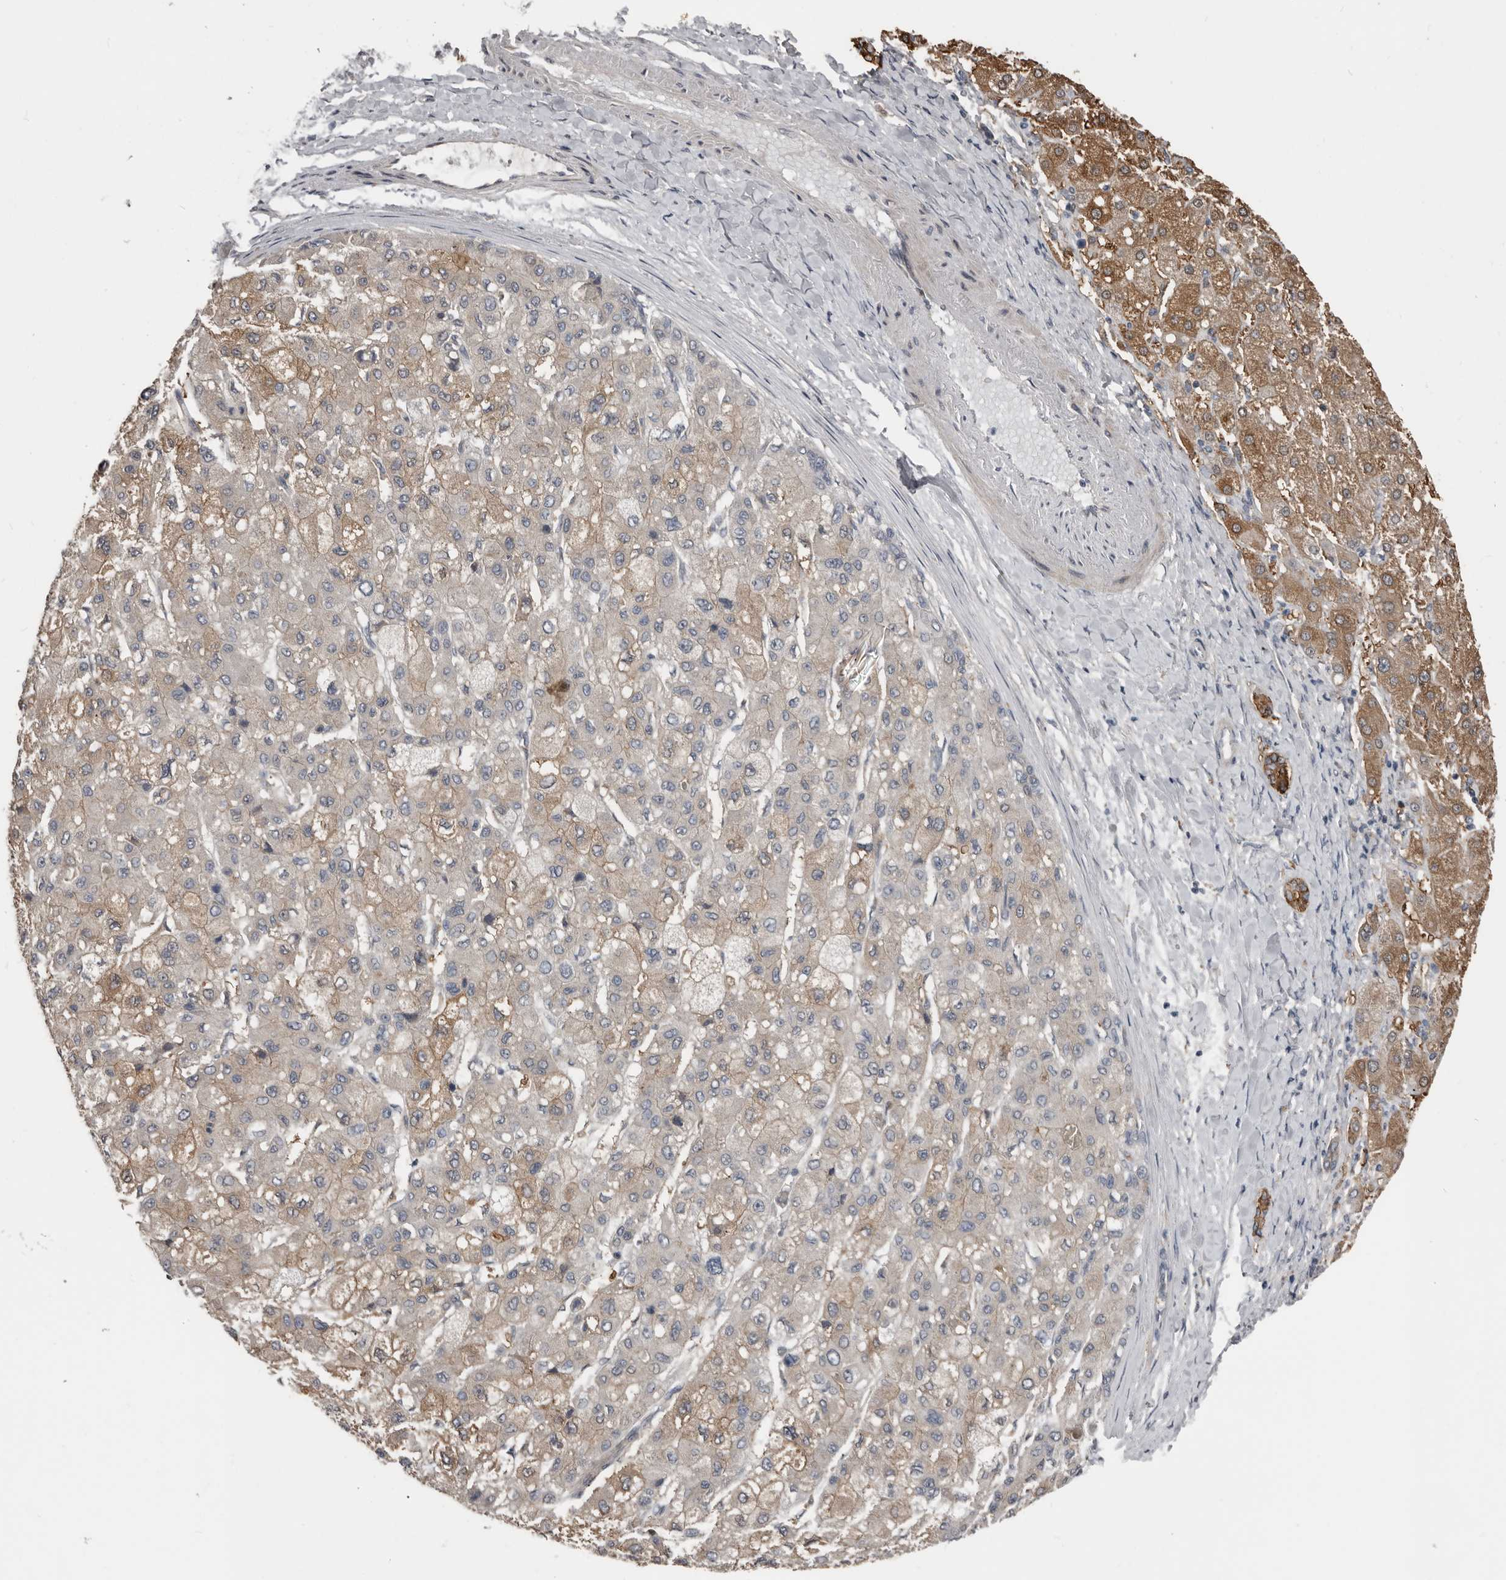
{"staining": {"intensity": "moderate", "quantity": "25%-75%", "location": "cytoplasmic/membranous"}, "tissue": "liver cancer", "cell_type": "Tumor cells", "image_type": "cancer", "snomed": [{"axis": "morphology", "description": "Carcinoma, Hepatocellular, NOS"}, {"axis": "topography", "description": "Liver"}], "caption": "Moderate cytoplasmic/membranous expression is identified in about 25%-75% of tumor cells in liver cancer. The staining was performed using DAB, with brown indicating positive protein expression. Nuclei are stained blue with hematoxylin.", "gene": "KCNJ8", "patient": {"sex": "male", "age": 80}}